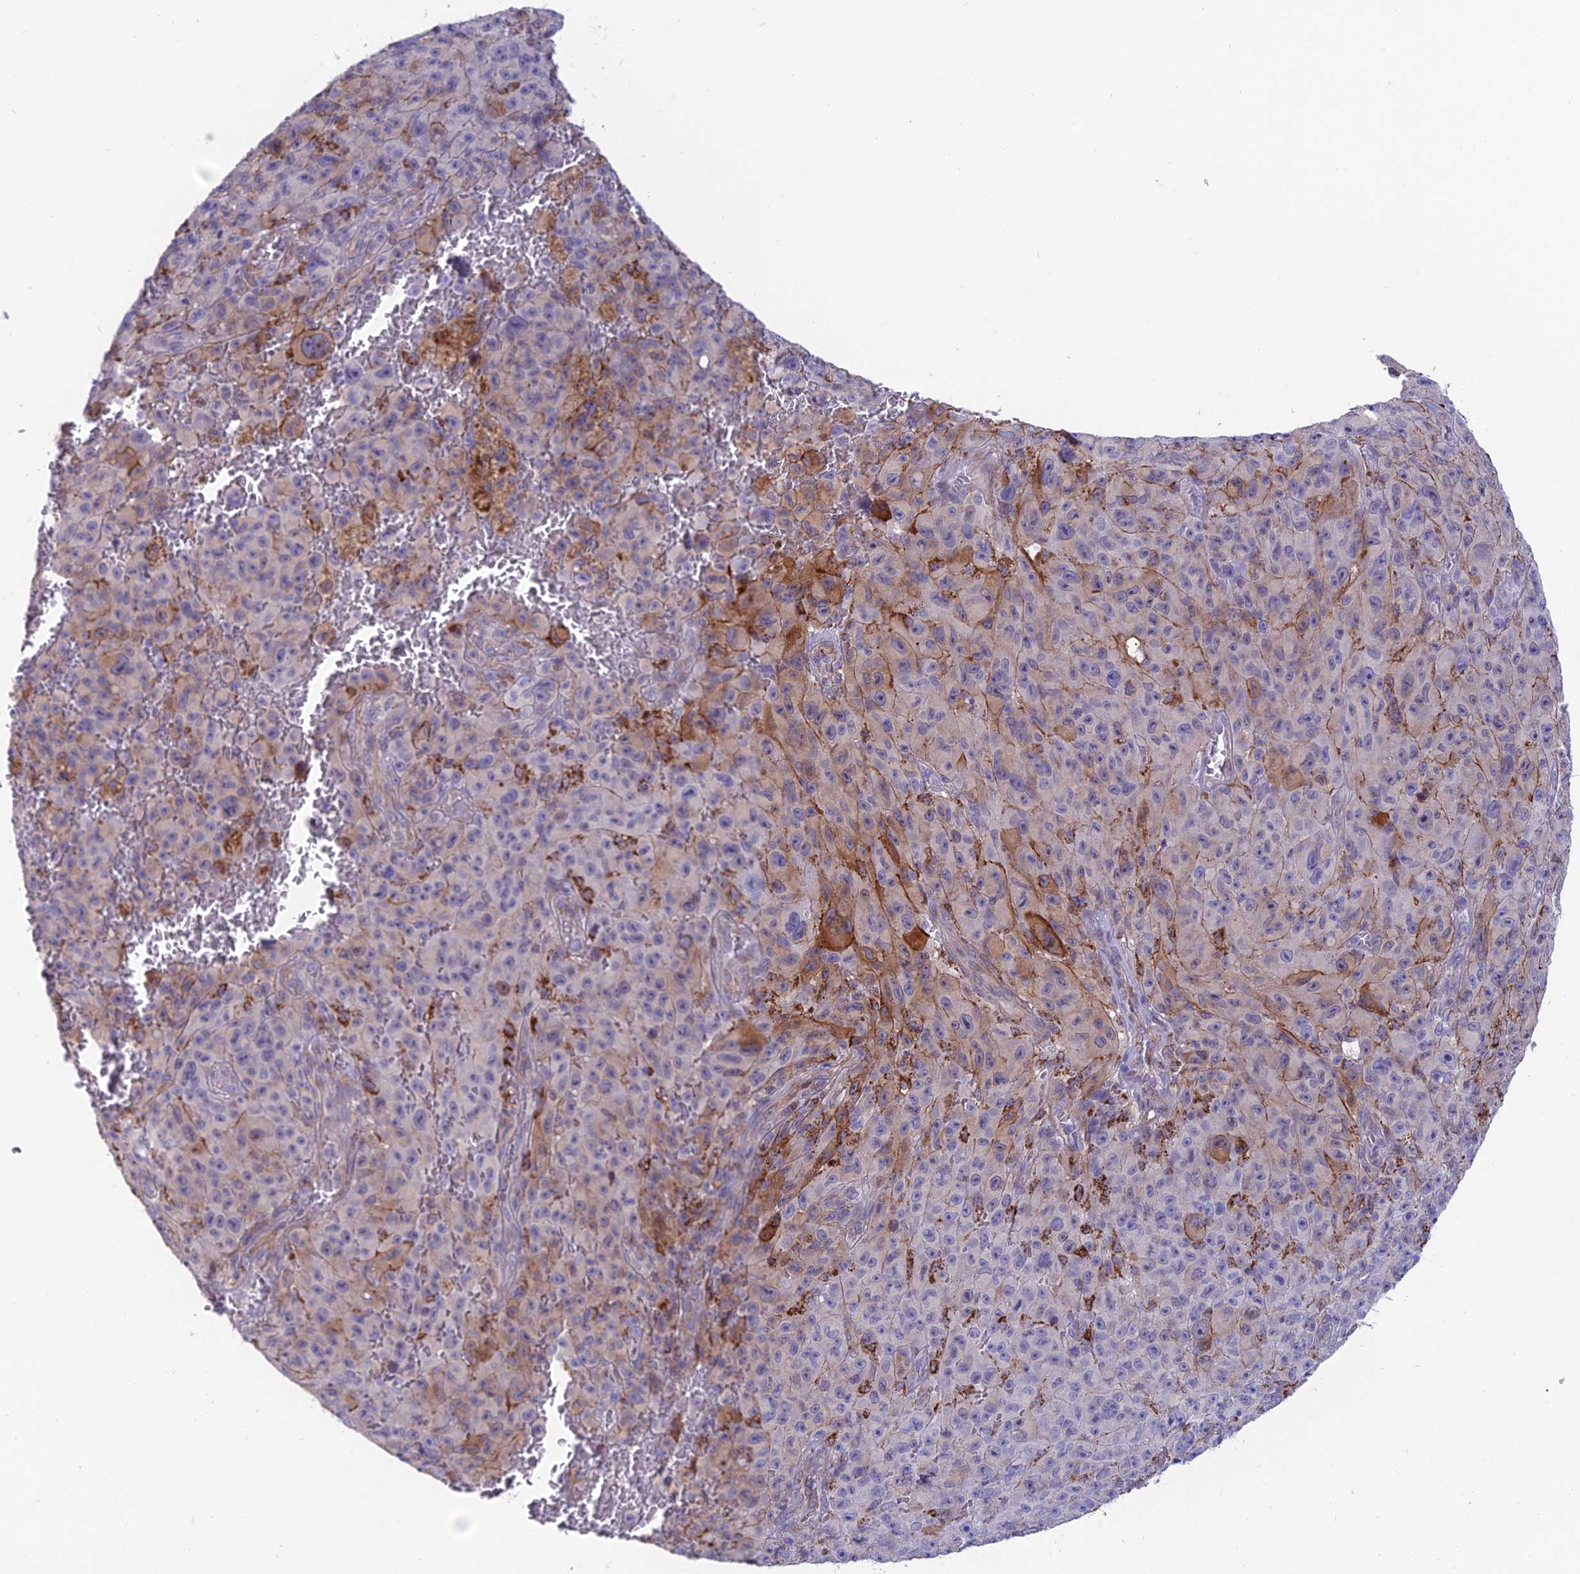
{"staining": {"intensity": "moderate", "quantity": "<25%", "location": "cytoplasmic/membranous"}, "tissue": "melanoma", "cell_type": "Tumor cells", "image_type": "cancer", "snomed": [{"axis": "morphology", "description": "Malignant melanoma, NOS"}, {"axis": "topography", "description": "Skin"}], "caption": "Malignant melanoma tissue reveals moderate cytoplasmic/membranous staining in approximately <25% of tumor cells", "gene": "TIGD6", "patient": {"sex": "female", "age": 82}}